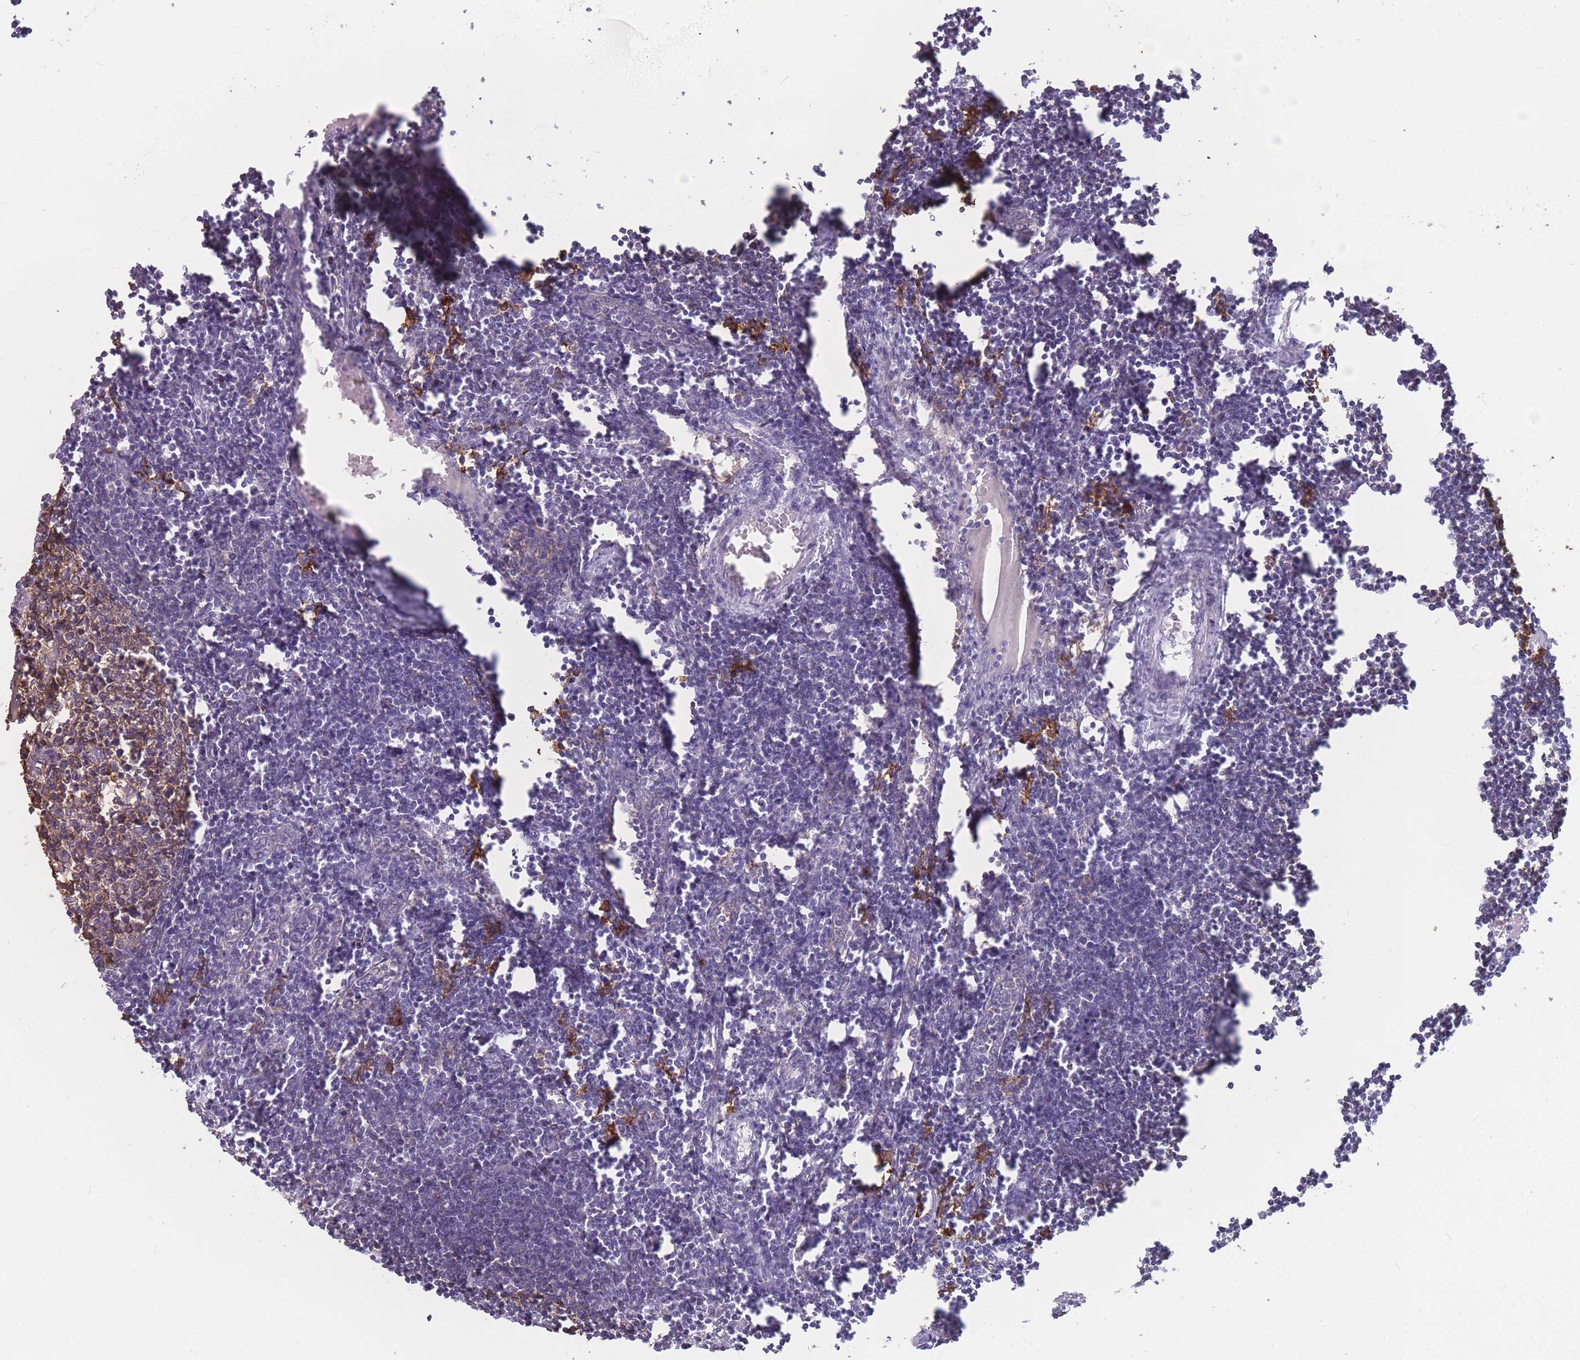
{"staining": {"intensity": "moderate", "quantity": ">75%", "location": "cytoplasmic/membranous"}, "tissue": "lymph node", "cell_type": "Germinal center cells", "image_type": "normal", "snomed": [{"axis": "morphology", "description": "Normal tissue, NOS"}, {"axis": "morphology", "description": "Malignant melanoma, Metastatic site"}, {"axis": "topography", "description": "Lymph node"}], "caption": "An IHC photomicrograph of normal tissue is shown. Protein staining in brown labels moderate cytoplasmic/membranous positivity in lymph node within germinal center cells.", "gene": "GNA11", "patient": {"sex": "male", "age": 41}}